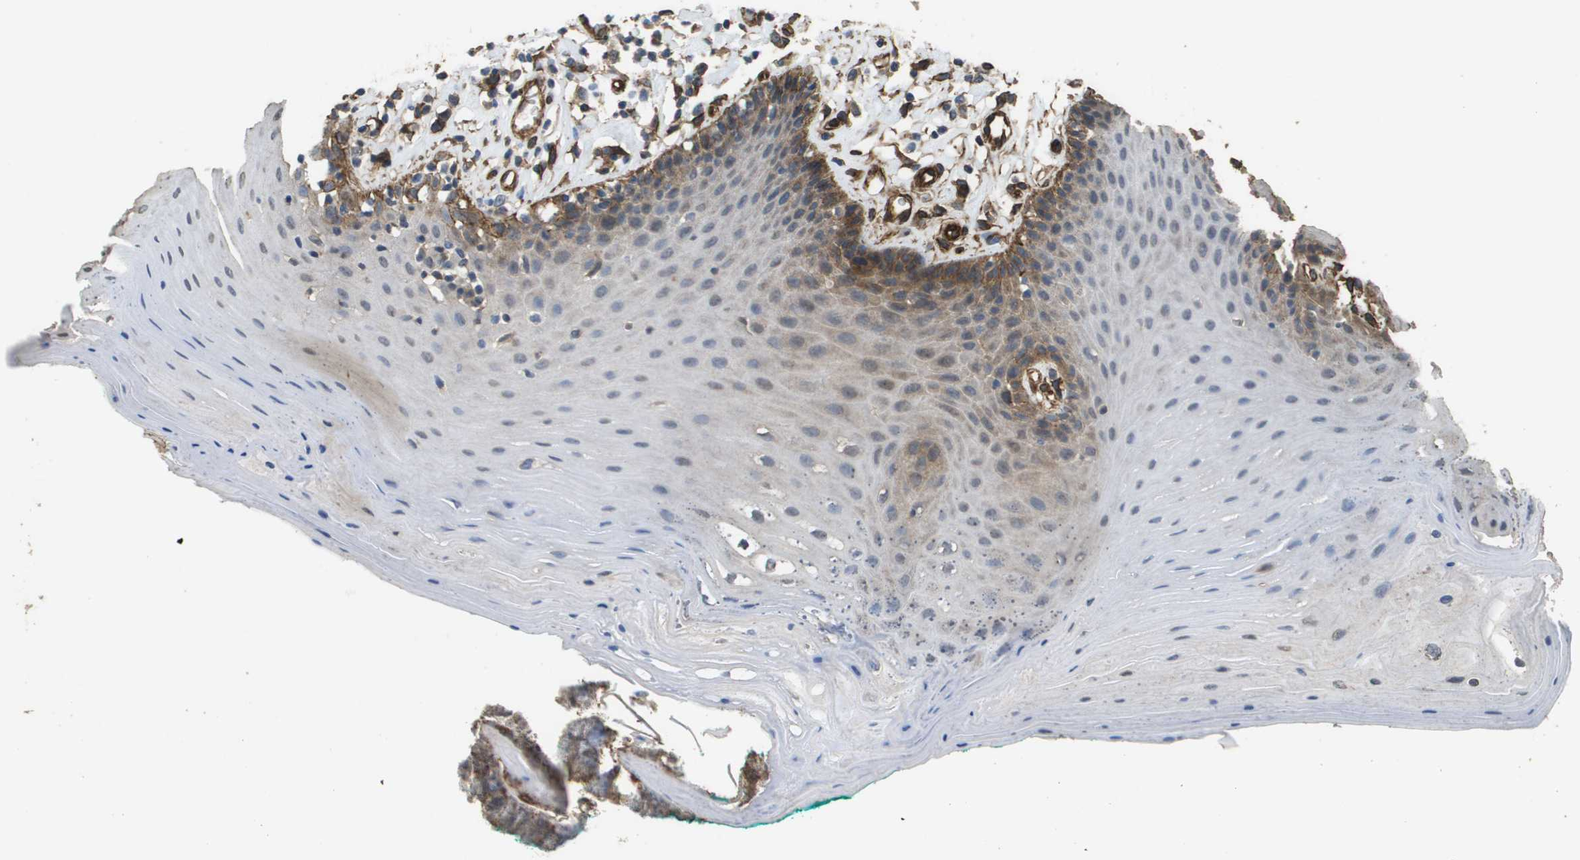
{"staining": {"intensity": "moderate", "quantity": "25%-75%", "location": "cytoplasmic/membranous"}, "tissue": "oral mucosa", "cell_type": "Squamous epithelial cells", "image_type": "normal", "snomed": [{"axis": "morphology", "description": "Normal tissue, NOS"}, {"axis": "topography", "description": "Skeletal muscle"}, {"axis": "topography", "description": "Oral tissue"}], "caption": "Moderate cytoplasmic/membranous staining for a protein is identified in about 25%-75% of squamous epithelial cells of normal oral mucosa using immunohistochemistry.", "gene": "AAMP", "patient": {"sex": "male", "age": 58}}